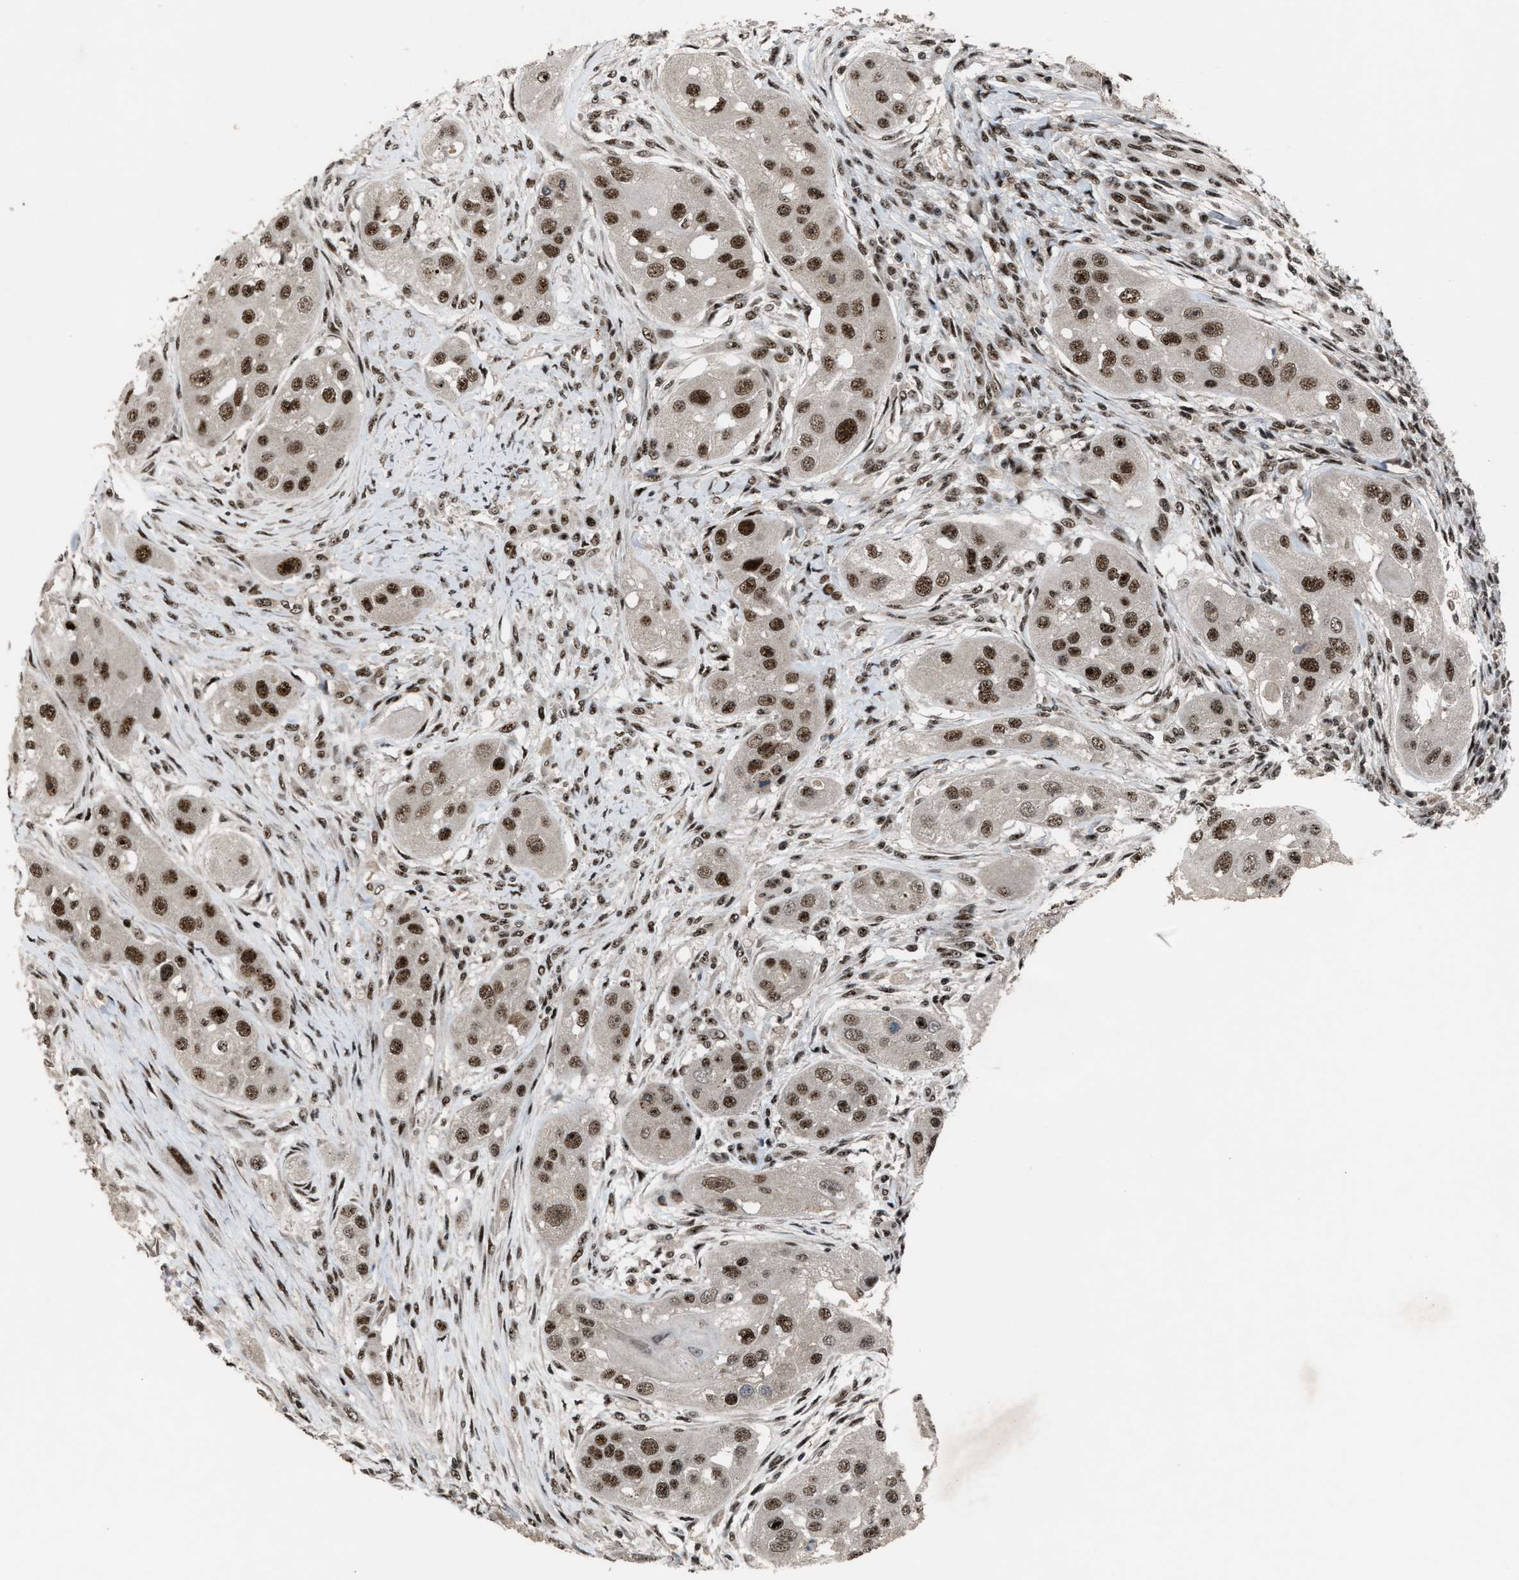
{"staining": {"intensity": "strong", "quantity": ">75%", "location": "nuclear"}, "tissue": "head and neck cancer", "cell_type": "Tumor cells", "image_type": "cancer", "snomed": [{"axis": "morphology", "description": "Normal tissue, NOS"}, {"axis": "morphology", "description": "Squamous cell carcinoma, NOS"}, {"axis": "topography", "description": "Skeletal muscle"}, {"axis": "topography", "description": "Head-Neck"}], "caption": "DAB immunohistochemical staining of head and neck cancer exhibits strong nuclear protein staining in about >75% of tumor cells.", "gene": "PRPF4", "patient": {"sex": "male", "age": 51}}